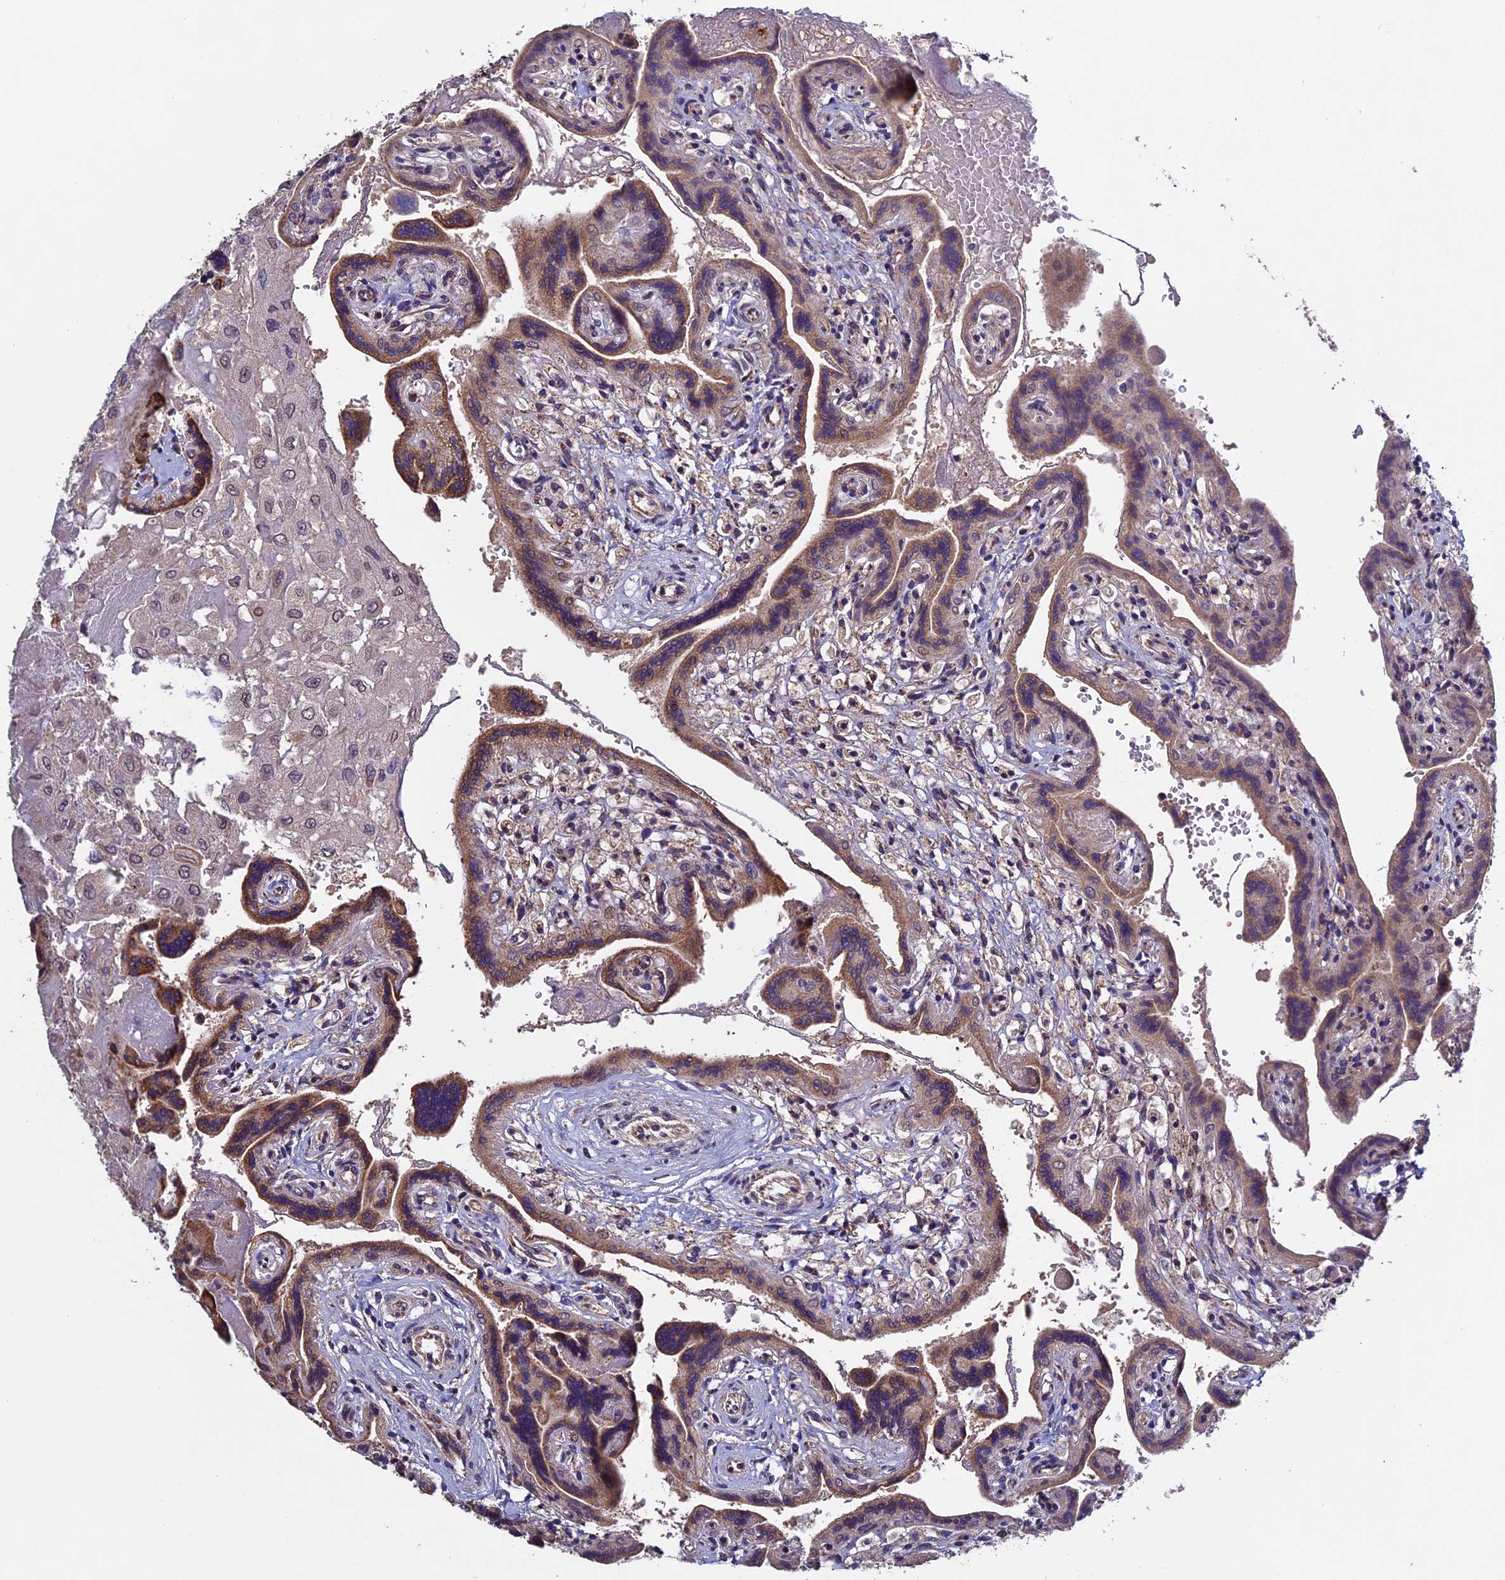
{"staining": {"intensity": "negative", "quantity": "none", "location": "none"}, "tissue": "placenta", "cell_type": "Decidual cells", "image_type": "normal", "snomed": [{"axis": "morphology", "description": "Normal tissue, NOS"}, {"axis": "topography", "description": "Placenta"}], "caption": "Immunohistochemical staining of normal placenta shows no significant staining in decidual cells.", "gene": "RNF17", "patient": {"sex": "female", "age": 37}}